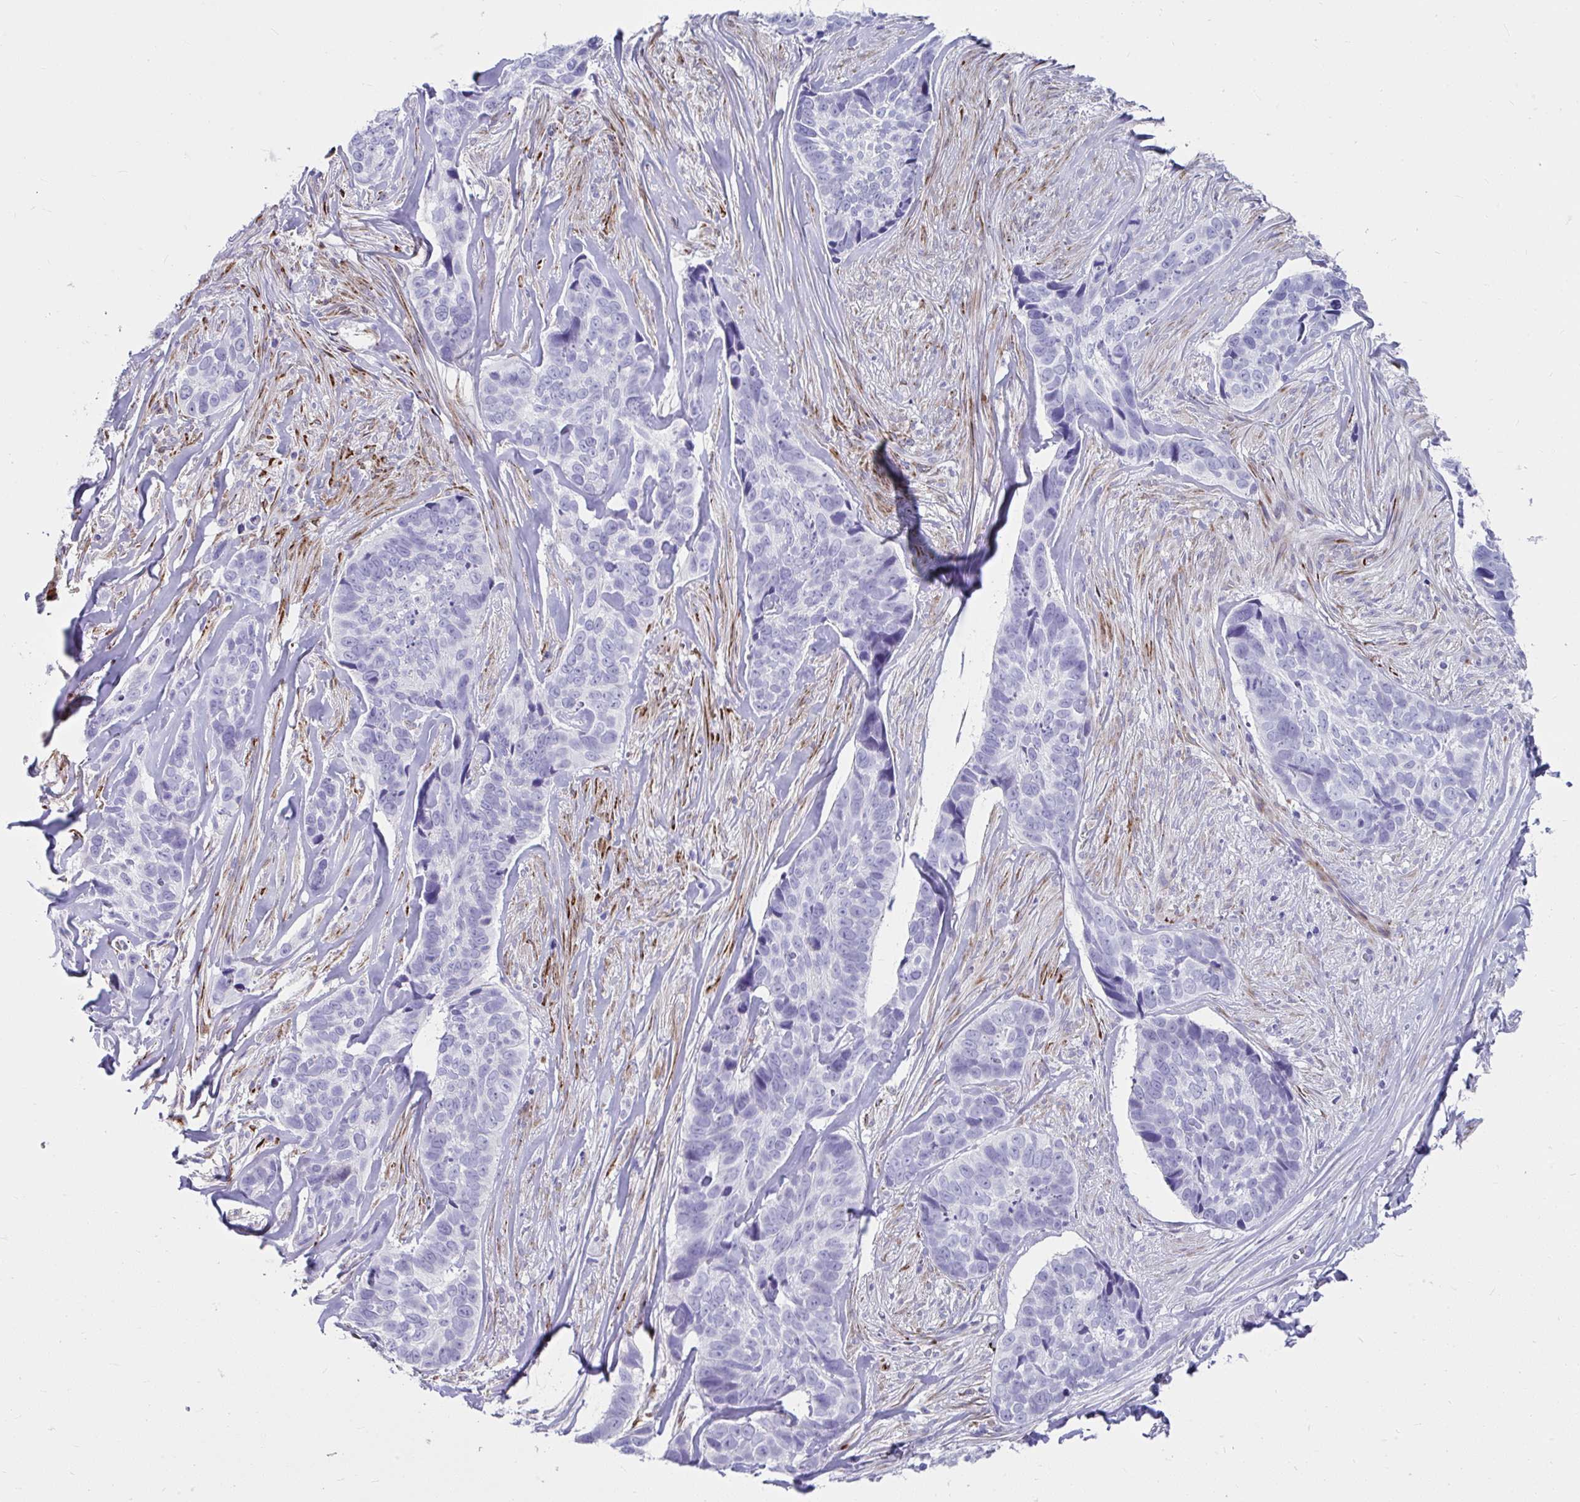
{"staining": {"intensity": "negative", "quantity": "none", "location": "none"}, "tissue": "skin cancer", "cell_type": "Tumor cells", "image_type": "cancer", "snomed": [{"axis": "morphology", "description": "Basal cell carcinoma"}, {"axis": "topography", "description": "Skin"}], "caption": "This is an immunohistochemistry histopathology image of skin cancer (basal cell carcinoma). There is no positivity in tumor cells.", "gene": "GRXCR2", "patient": {"sex": "female", "age": 82}}